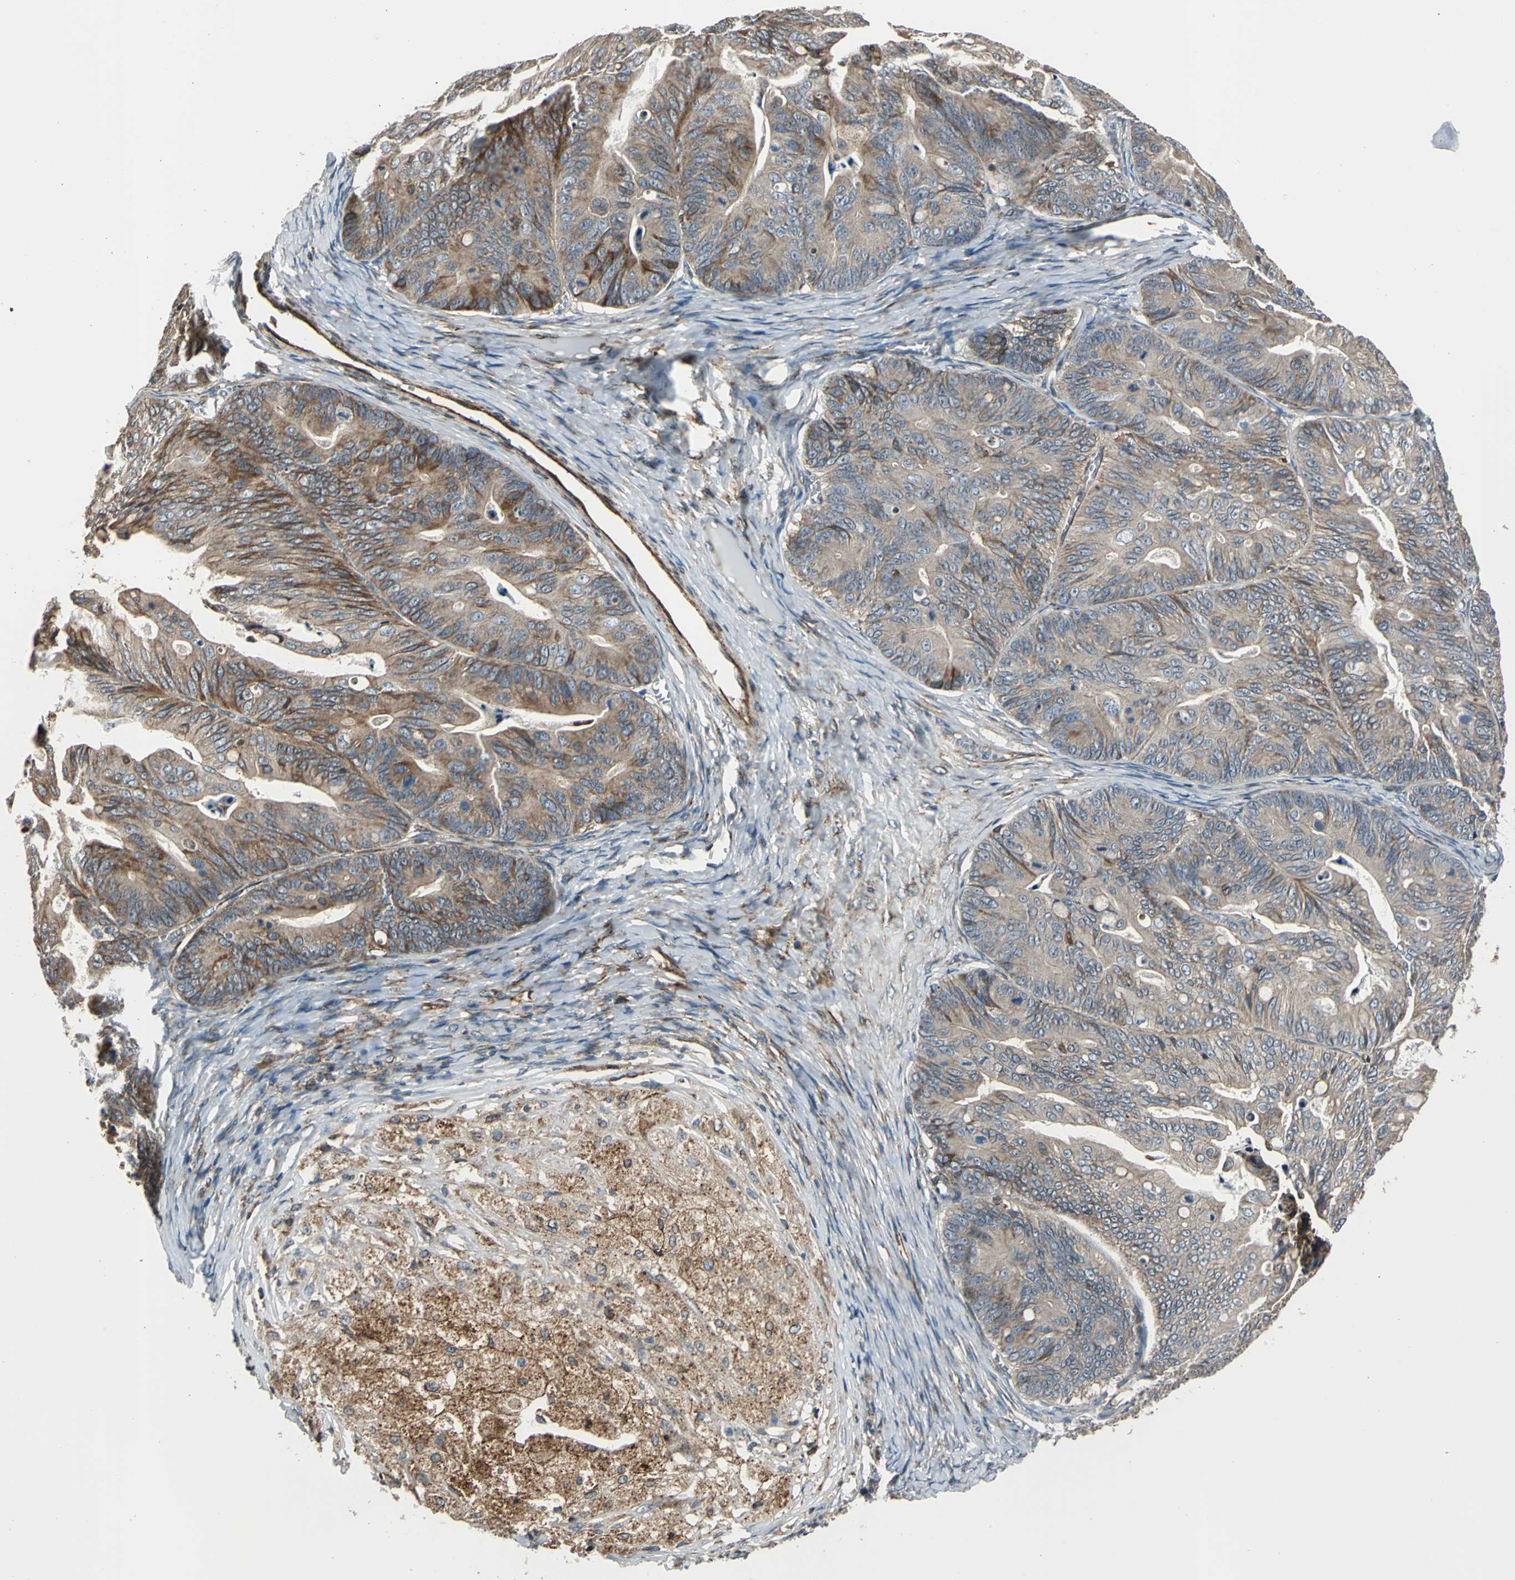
{"staining": {"intensity": "moderate", "quantity": "25%-75%", "location": "cytoplasmic/membranous"}, "tissue": "ovarian cancer", "cell_type": "Tumor cells", "image_type": "cancer", "snomed": [{"axis": "morphology", "description": "Cystadenocarcinoma, mucinous, NOS"}, {"axis": "topography", "description": "Ovary"}], "caption": "An image of mucinous cystadenocarcinoma (ovarian) stained for a protein shows moderate cytoplasmic/membranous brown staining in tumor cells. The staining was performed using DAB, with brown indicating positive protein expression. Nuclei are stained blue with hematoxylin.", "gene": "HTATIP2", "patient": {"sex": "female", "age": 36}}